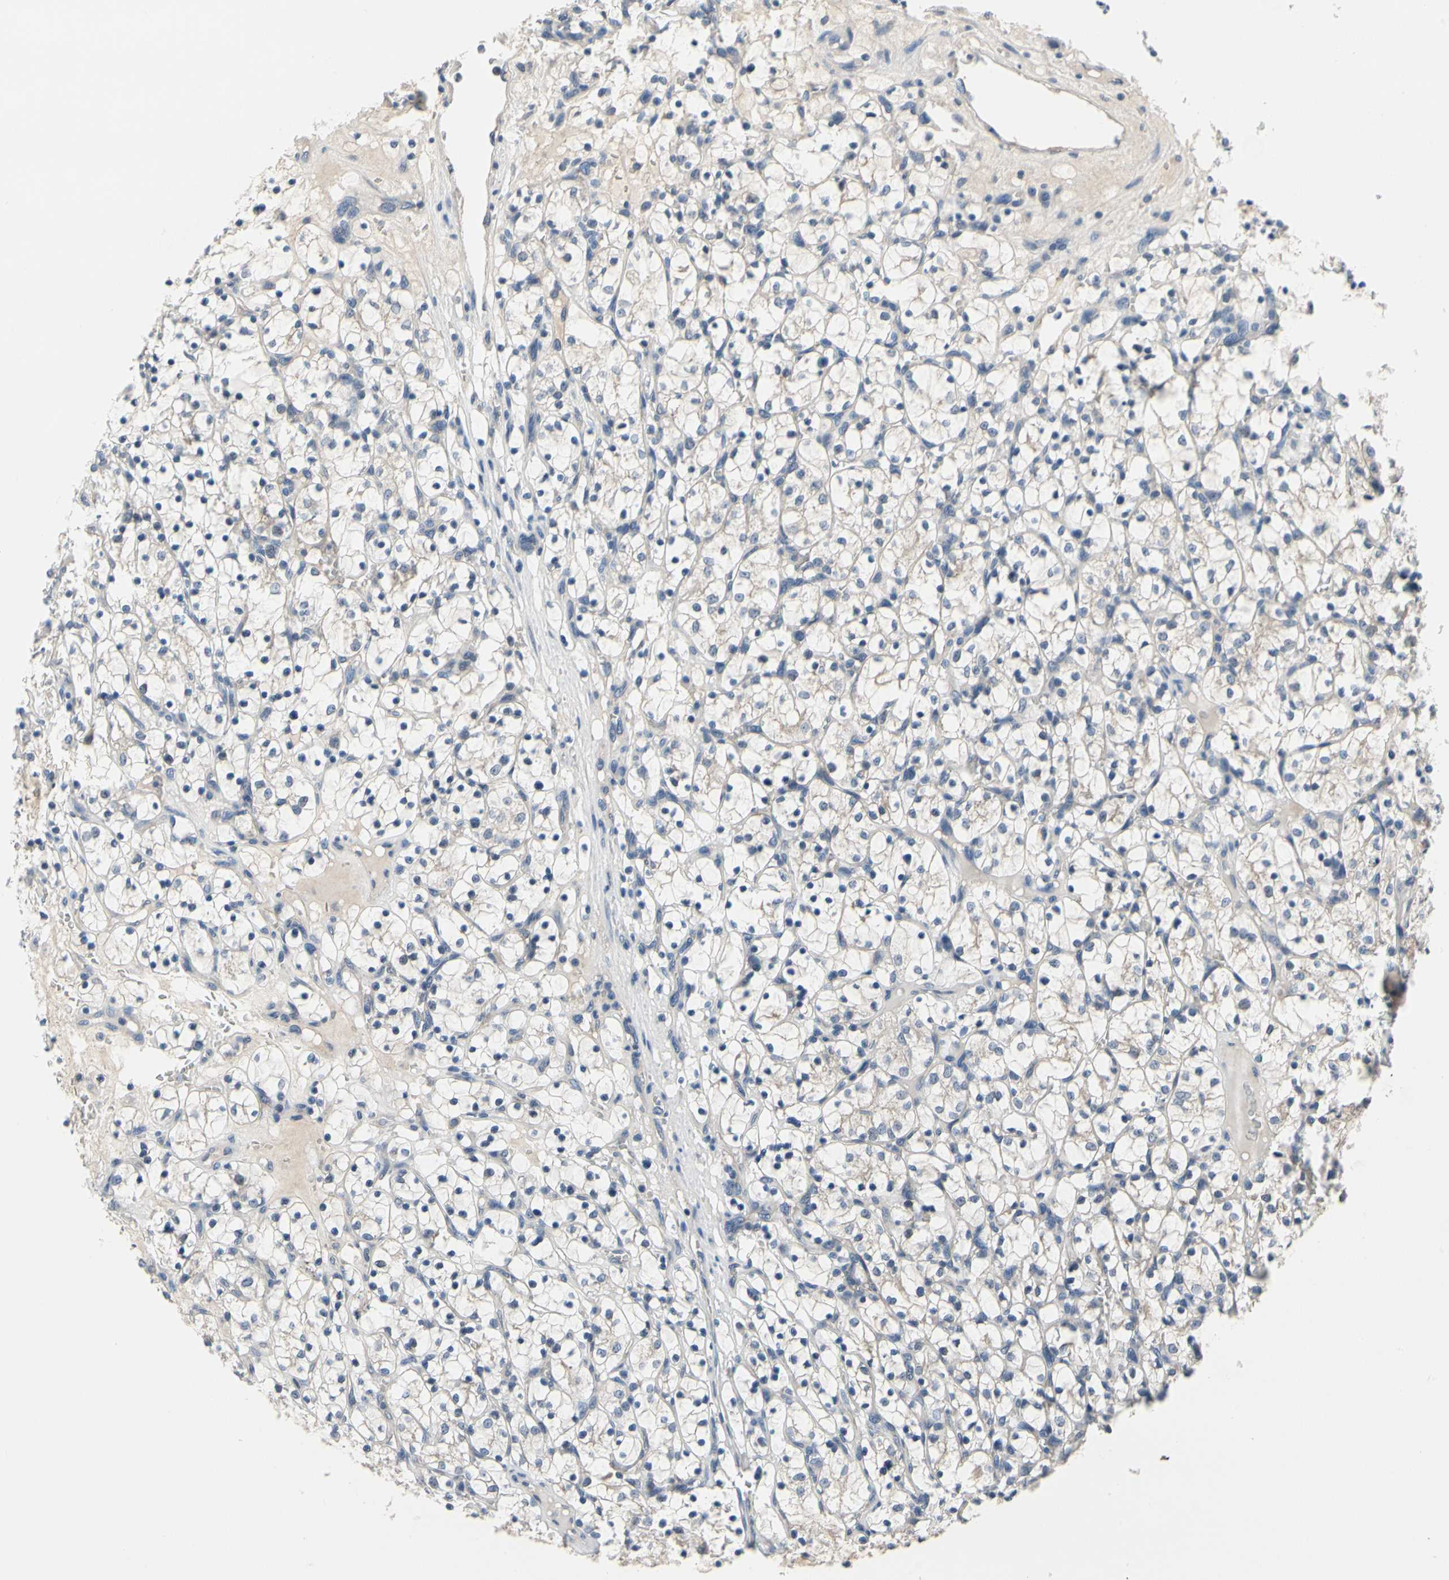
{"staining": {"intensity": "weak", "quantity": "<25%", "location": "cytoplasmic/membranous"}, "tissue": "renal cancer", "cell_type": "Tumor cells", "image_type": "cancer", "snomed": [{"axis": "morphology", "description": "Adenocarcinoma, NOS"}, {"axis": "topography", "description": "Kidney"}], "caption": "Tumor cells show no significant positivity in renal cancer (adenocarcinoma). (DAB (3,3'-diaminobenzidine) immunohistochemistry visualized using brightfield microscopy, high magnification).", "gene": "SELENOK", "patient": {"sex": "female", "age": 69}}